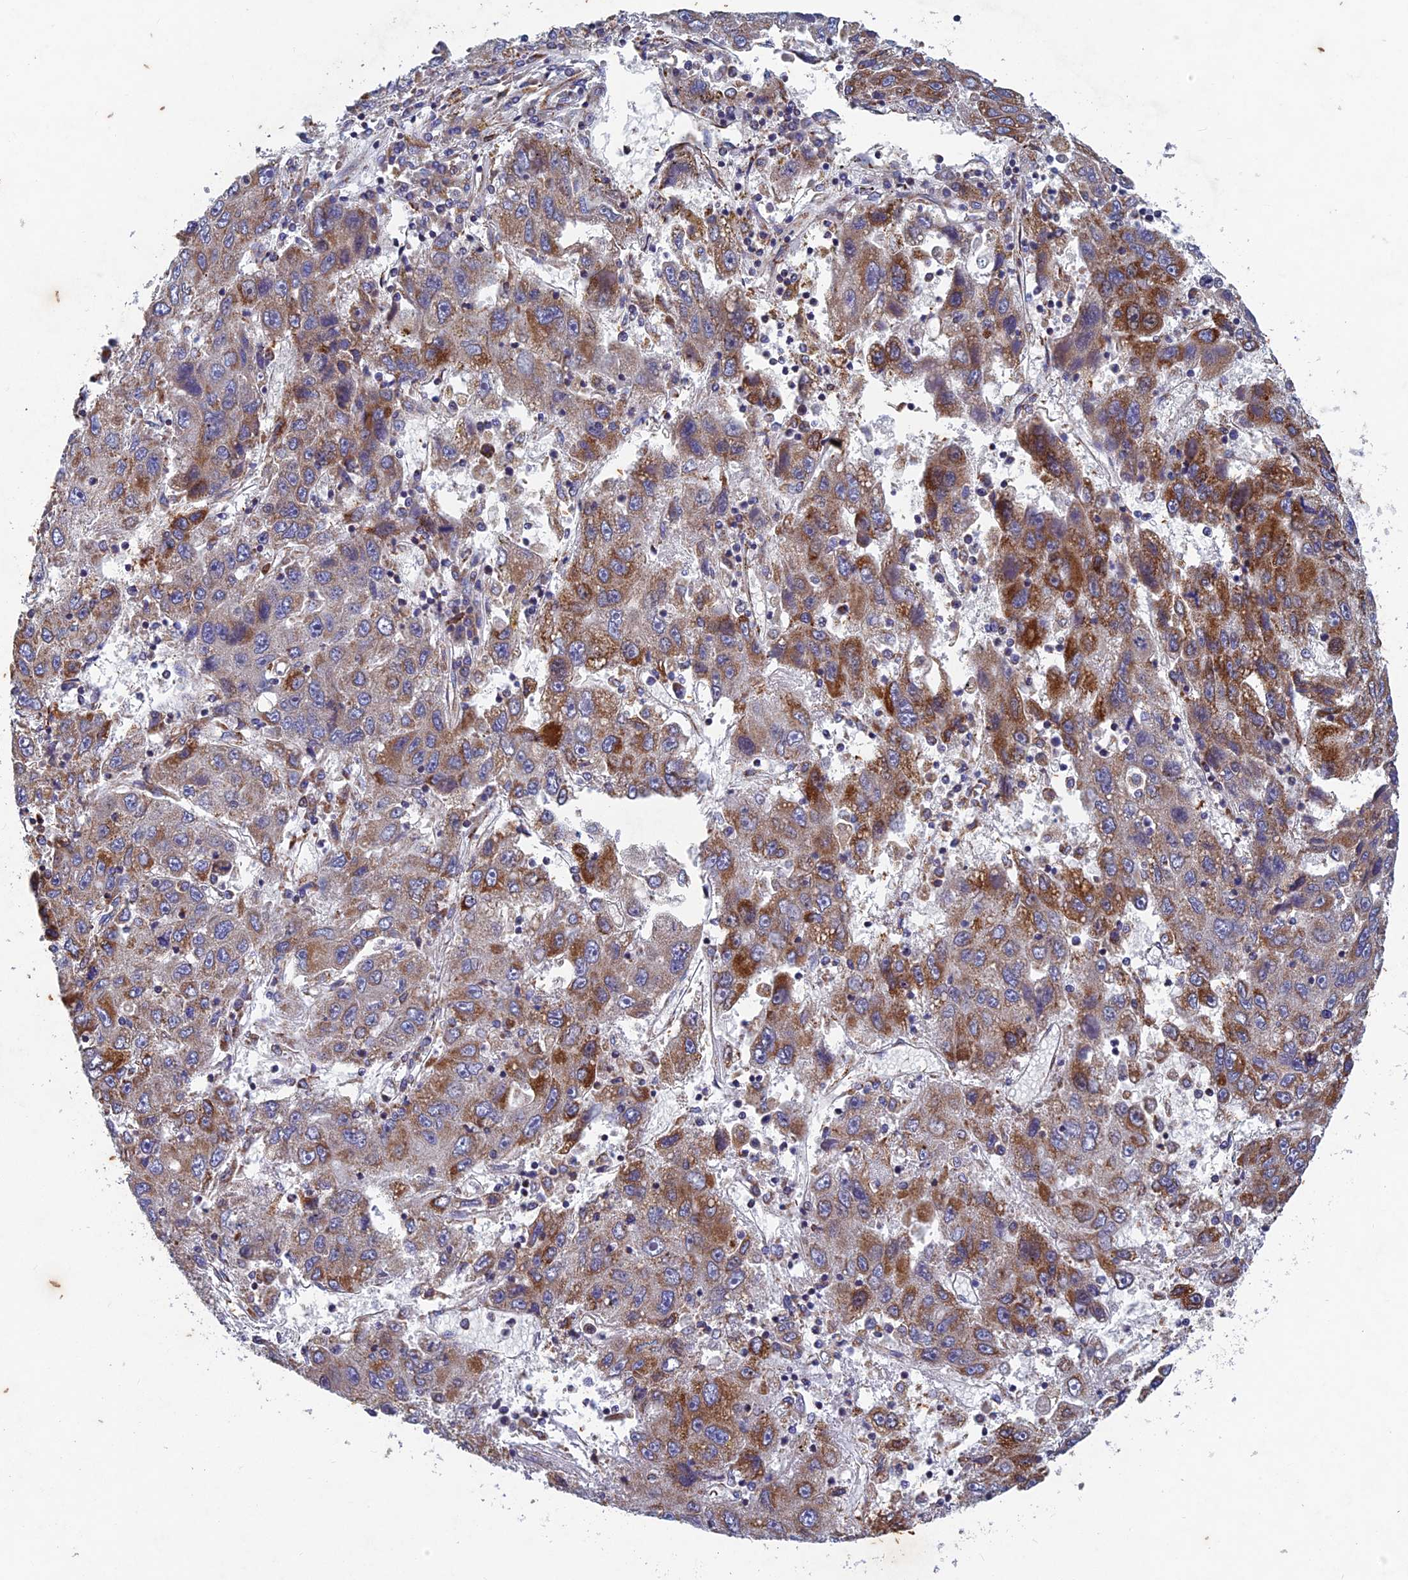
{"staining": {"intensity": "moderate", "quantity": "25%-75%", "location": "cytoplasmic/membranous"}, "tissue": "liver cancer", "cell_type": "Tumor cells", "image_type": "cancer", "snomed": [{"axis": "morphology", "description": "Carcinoma, Hepatocellular, NOS"}, {"axis": "topography", "description": "Liver"}], "caption": "Human liver hepatocellular carcinoma stained with a protein marker displays moderate staining in tumor cells.", "gene": "AP4S1", "patient": {"sex": "male", "age": 49}}